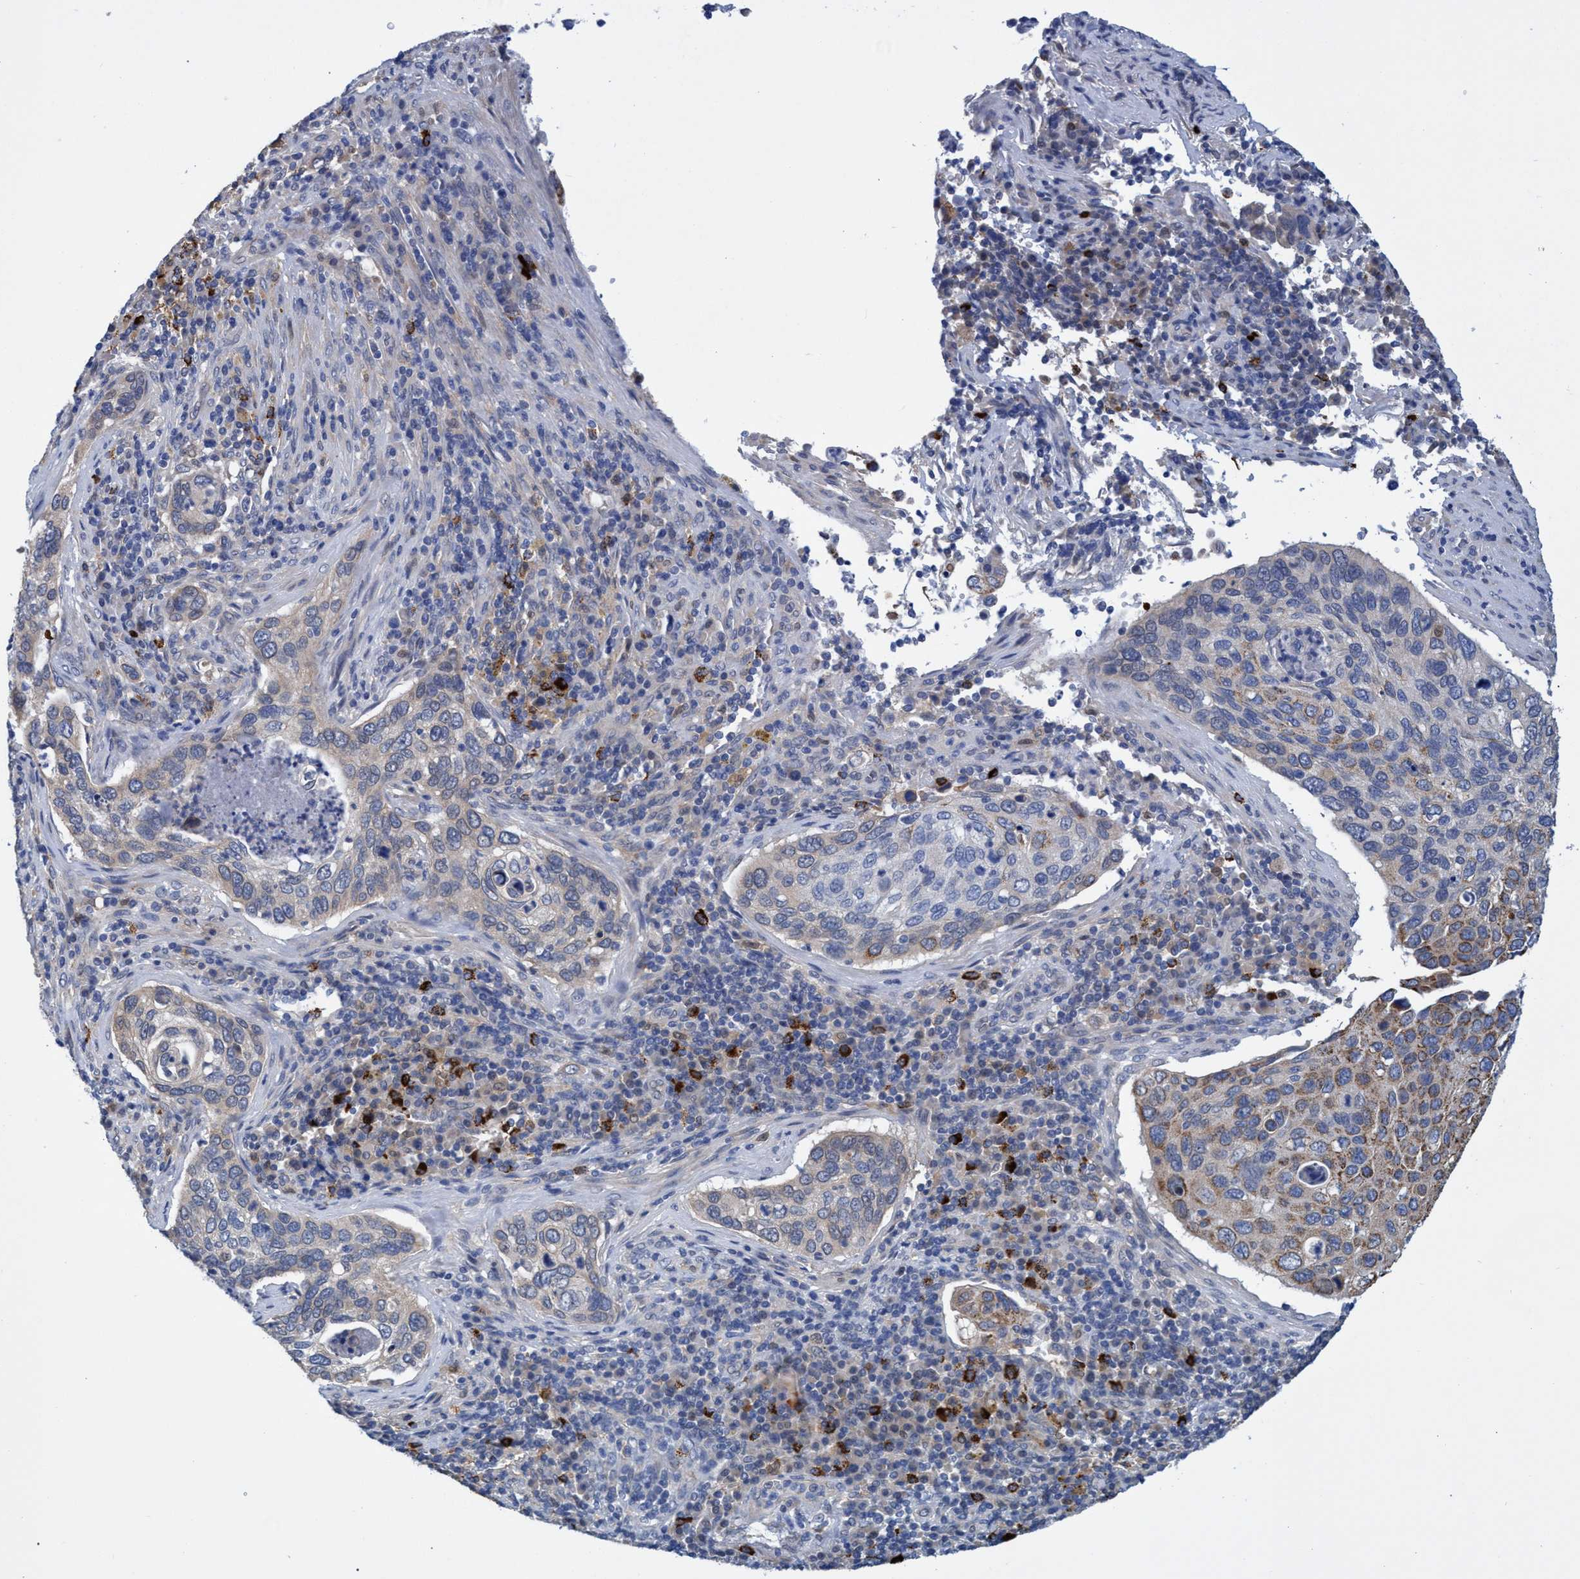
{"staining": {"intensity": "moderate", "quantity": "<25%", "location": "cytoplasmic/membranous"}, "tissue": "cervical cancer", "cell_type": "Tumor cells", "image_type": "cancer", "snomed": [{"axis": "morphology", "description": "Squamous cell carcinoma, NOS"}, {"axis": "topography", "description": "Cervix"}], "caption": "Immunohistochemical staining of cervical cancer shows moderate cytoplasmic/membranous protein expression in about <25% of tumor cells. Using DAB (brown) and hematoxylin (blue) stains, captured at high magnification using brightfield microscopy.", "gene": "PNPO", "patient": {"sex": "female", "age": 53}}